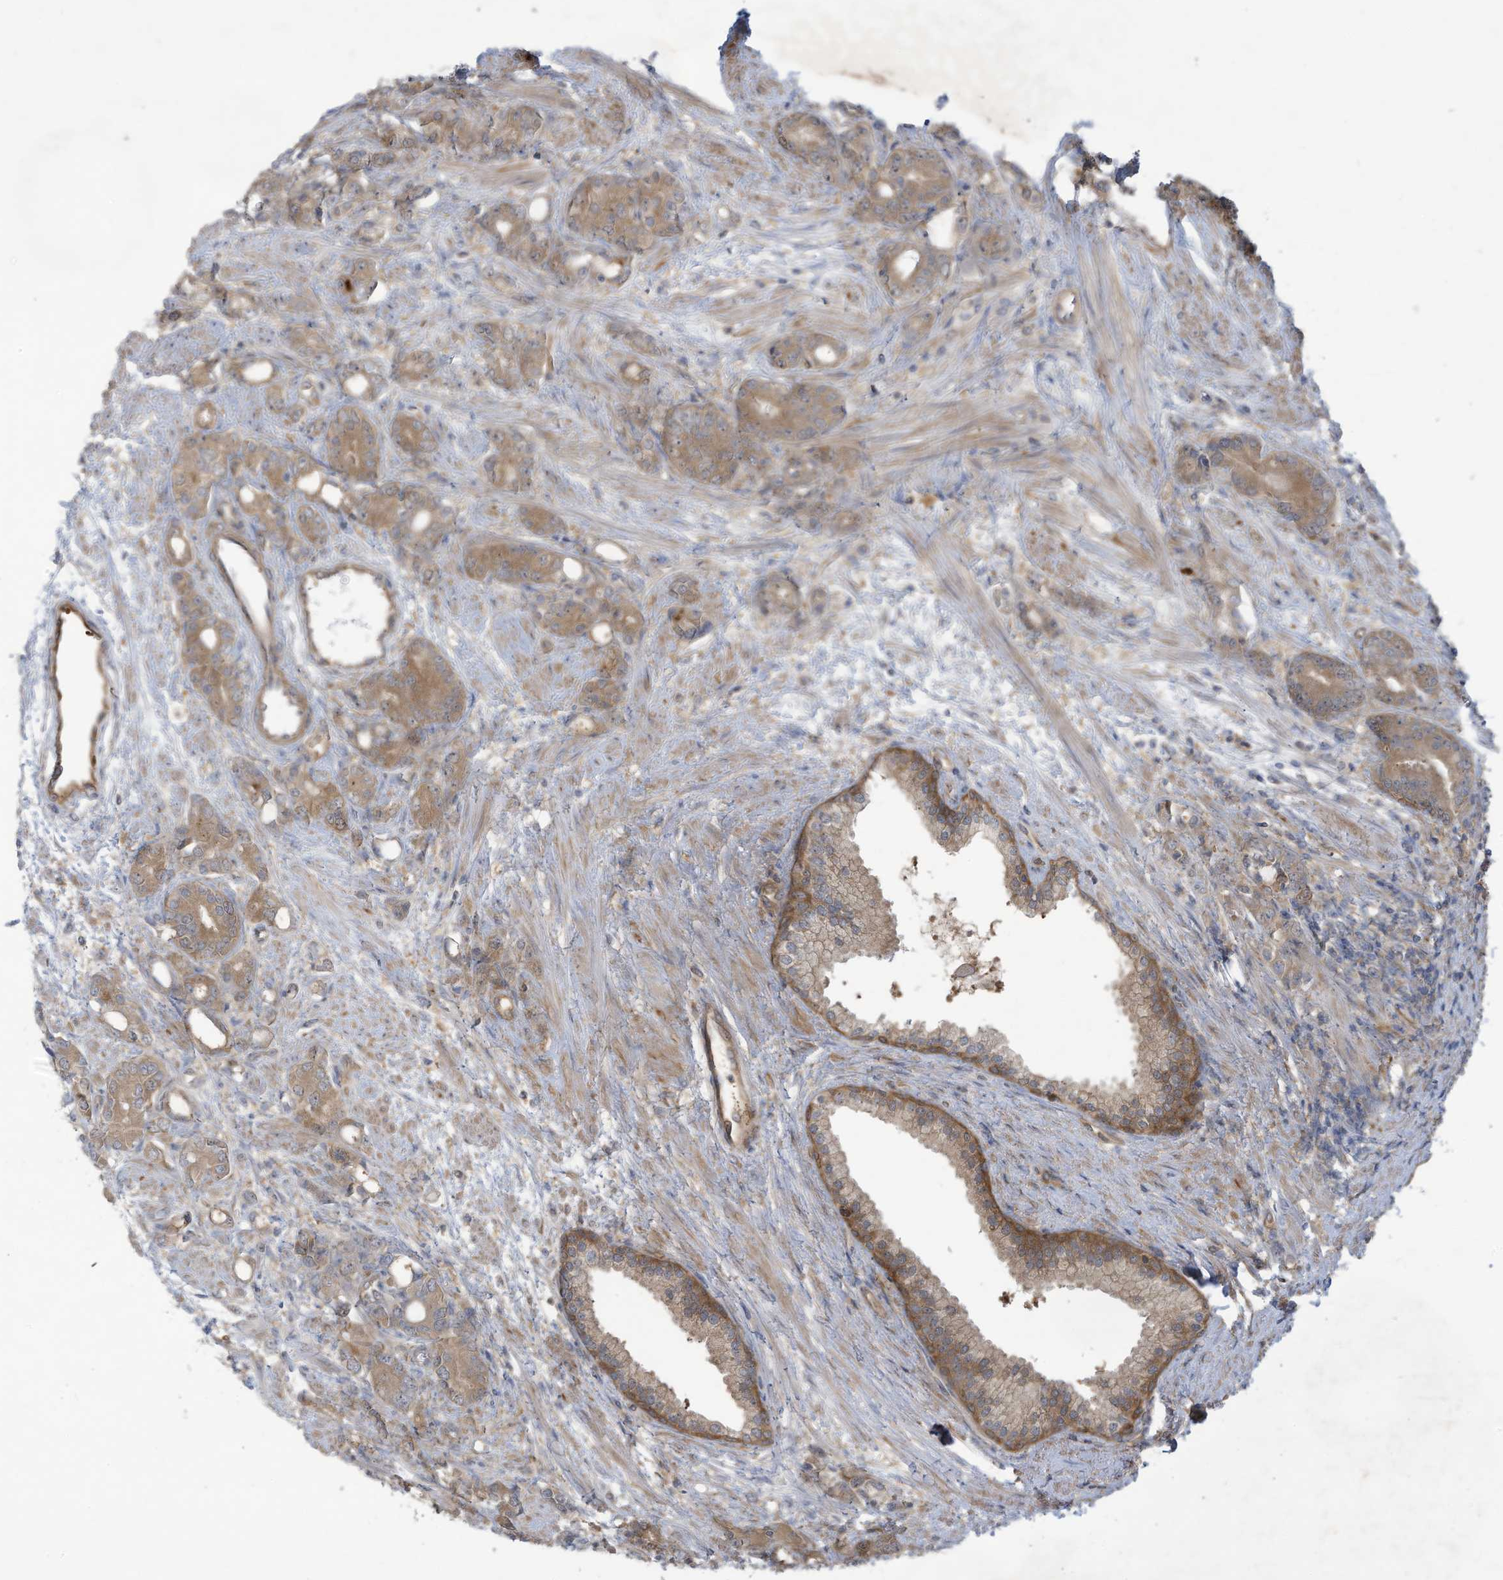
{"staining": {"intensity": "moderate", "quantity": ">75%", "location": "cytoplasmic/membranous"}, "tissue": "prostate cancer", "cell_type": "Tumor cells", "image_type": "cancer", "snomed": [{"axis": "morphology", "description": "Adenocarcinoma, High grade"}, {"axis": "topography", "description": "Prostate"}], "caption": "The histopathology image exhibits staining of high-grade adenocarcinoma (prostate), revealing moderate cytoplasmic/membranous protein staining (brown color) within tumor cells.", "gene": "ADI1", "patient": {"sex": "male", "age": 62}}